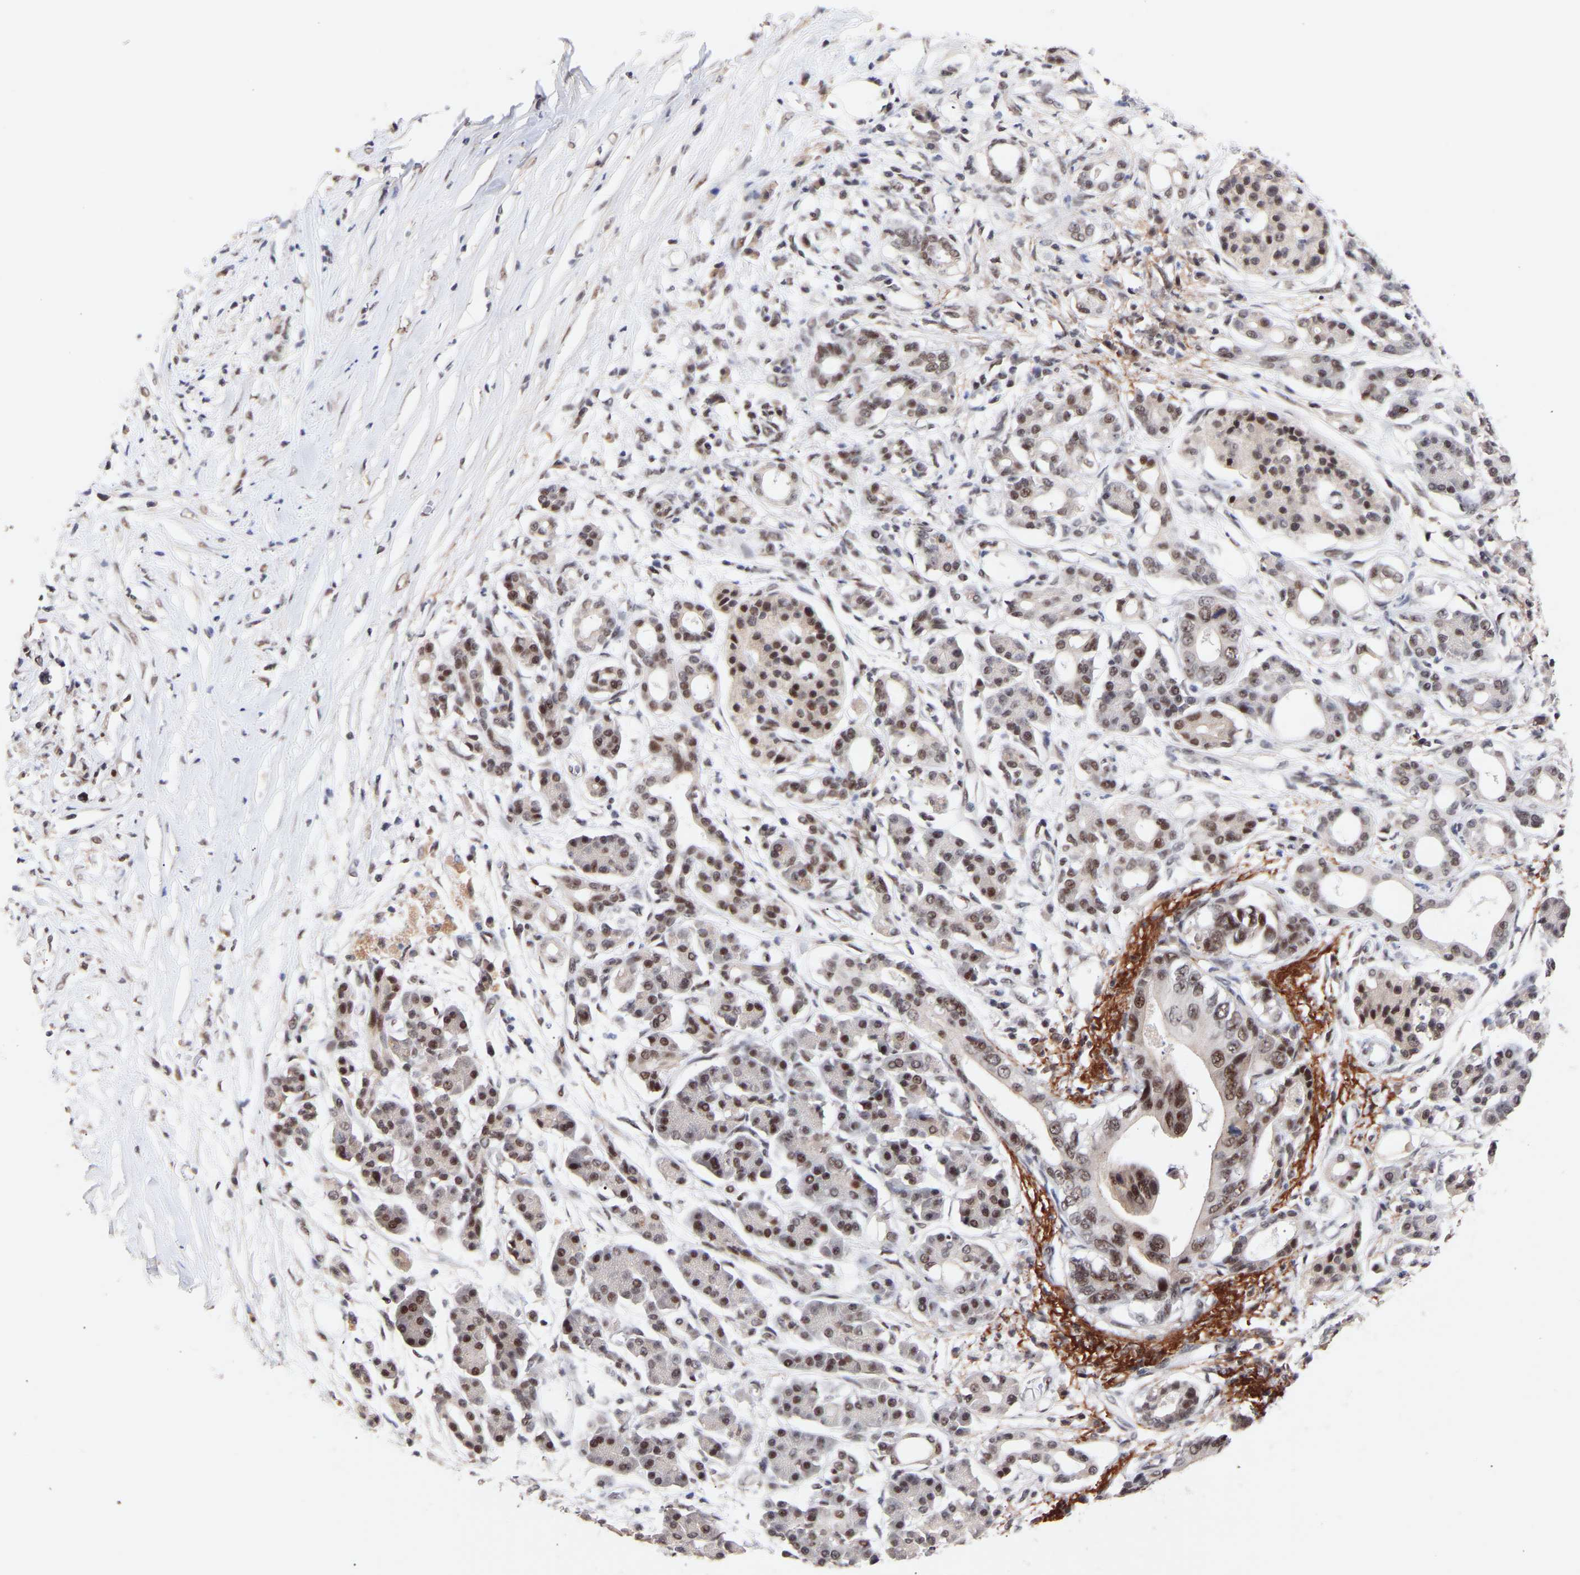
{"staining": {"intensity": "moderate", "quantity": "<25%", "location": "nuclear"}, "tissue": "pancreatic cancer", "cell_type": "Tumor cells", "image_type": "cancer", "snomed": [{"axis": "morphology", "description": "Adenocarcinoma, NOS"}, {"axis": "topography", "description": "Pancreas"}], "caption": "Moderate nuclear staining is identified in about <25% of tumor cells in adenocarcinoma (pancreatic).", "gene": "RBM15", "patient": {"sex": "male", "age": 77}}